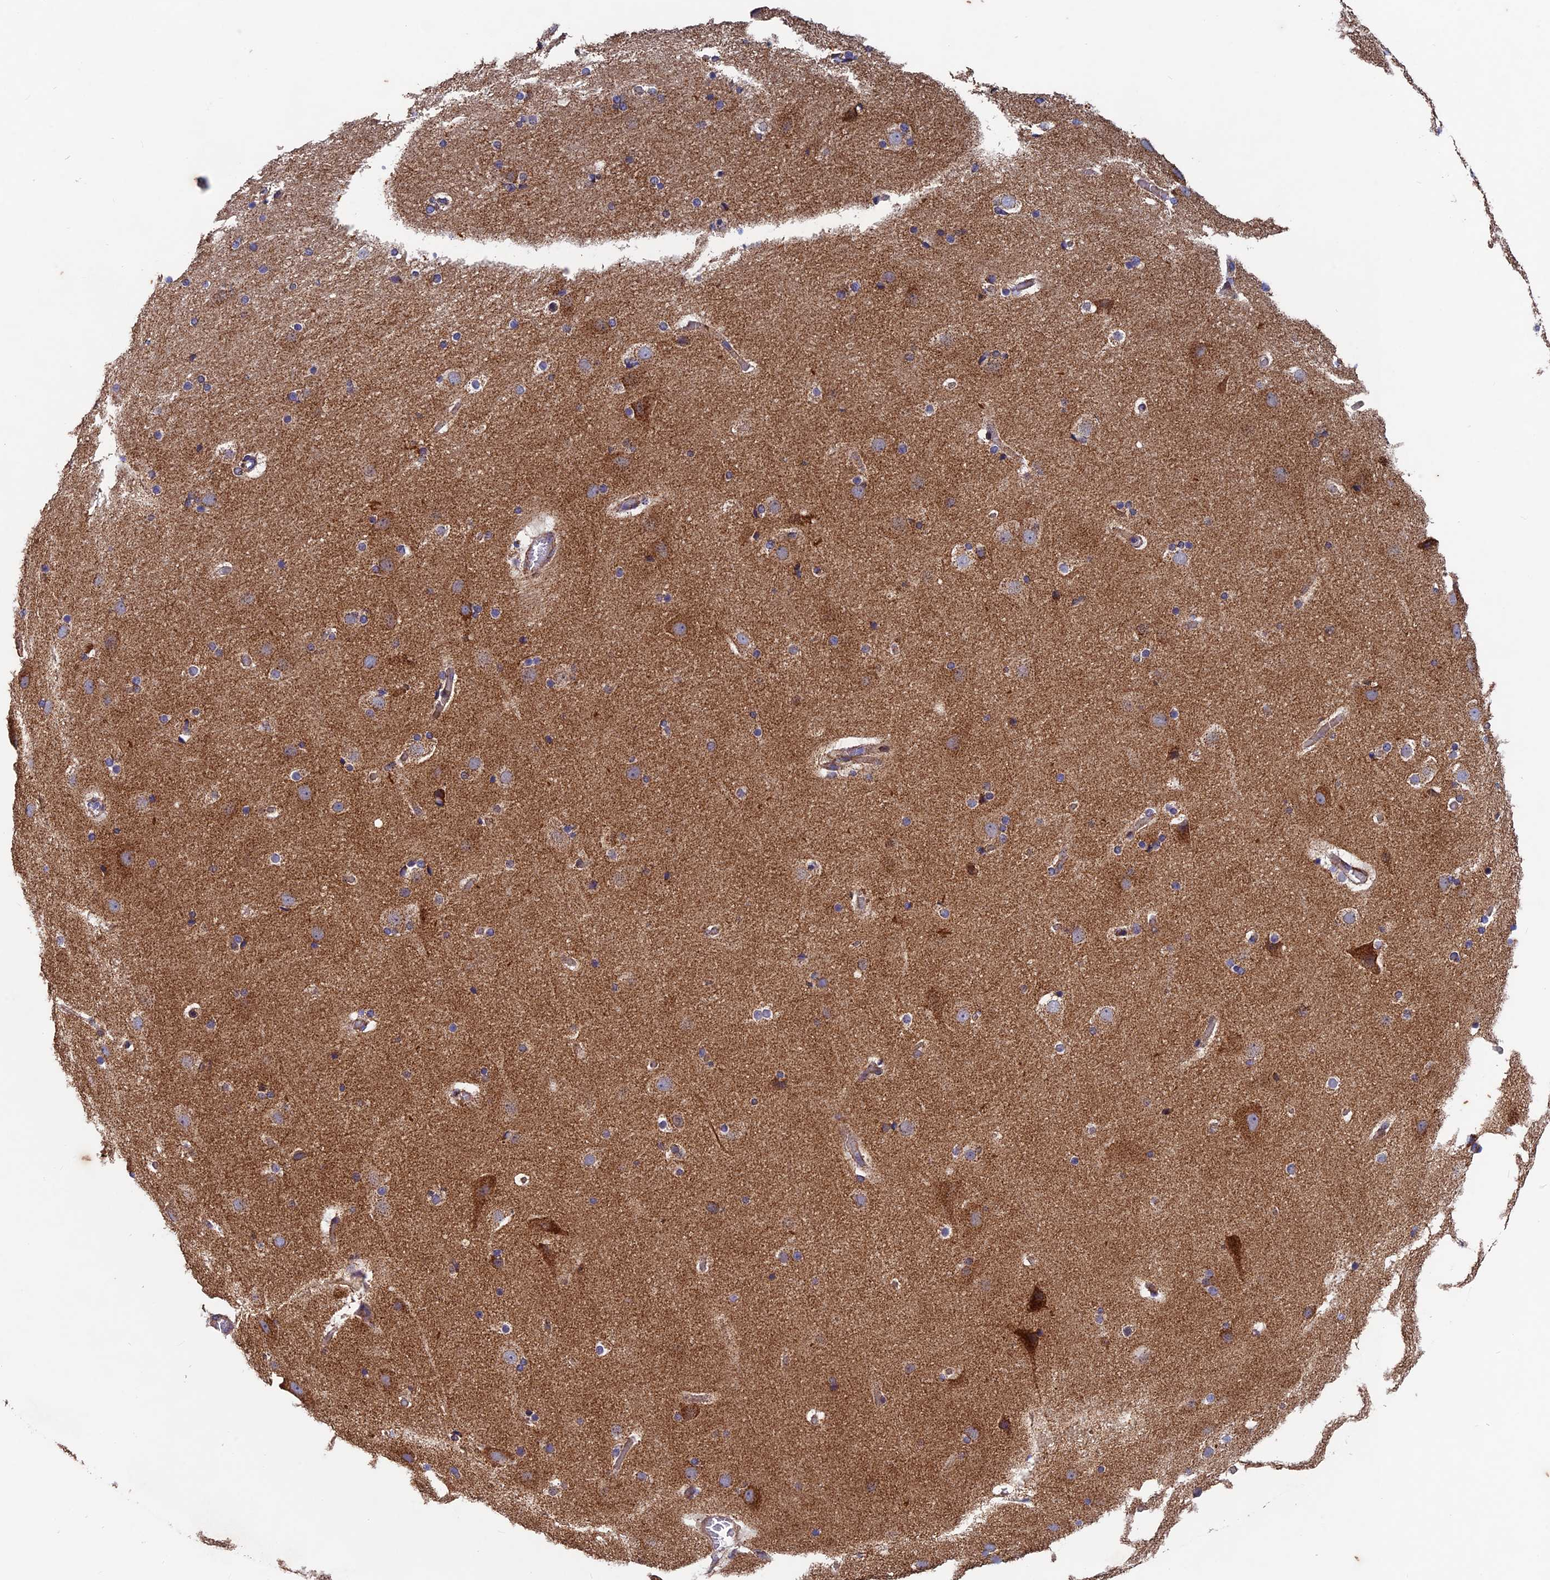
{"staining": {"intensity": "moderate", "quantity": ">75%", "location": "cytoplasmic/membranous"}, "tissue": "cerebral cortex", "cell_type": "Endothelial cells", "image_type": "normal", "snomed": [{"axis": "morphology", "description": "Normal tissue, NOS"}, {"axis": "topography", "description": "Cerebral cortex"}], "caption": "The image shows staining of unremarkable cerebral cortex, revealing moderate cytoplasmic/membranous protein staining (brown color) within endothelial cells.", "gene": "AP4S1", "patient": {"sex": "male", "age": 57}}